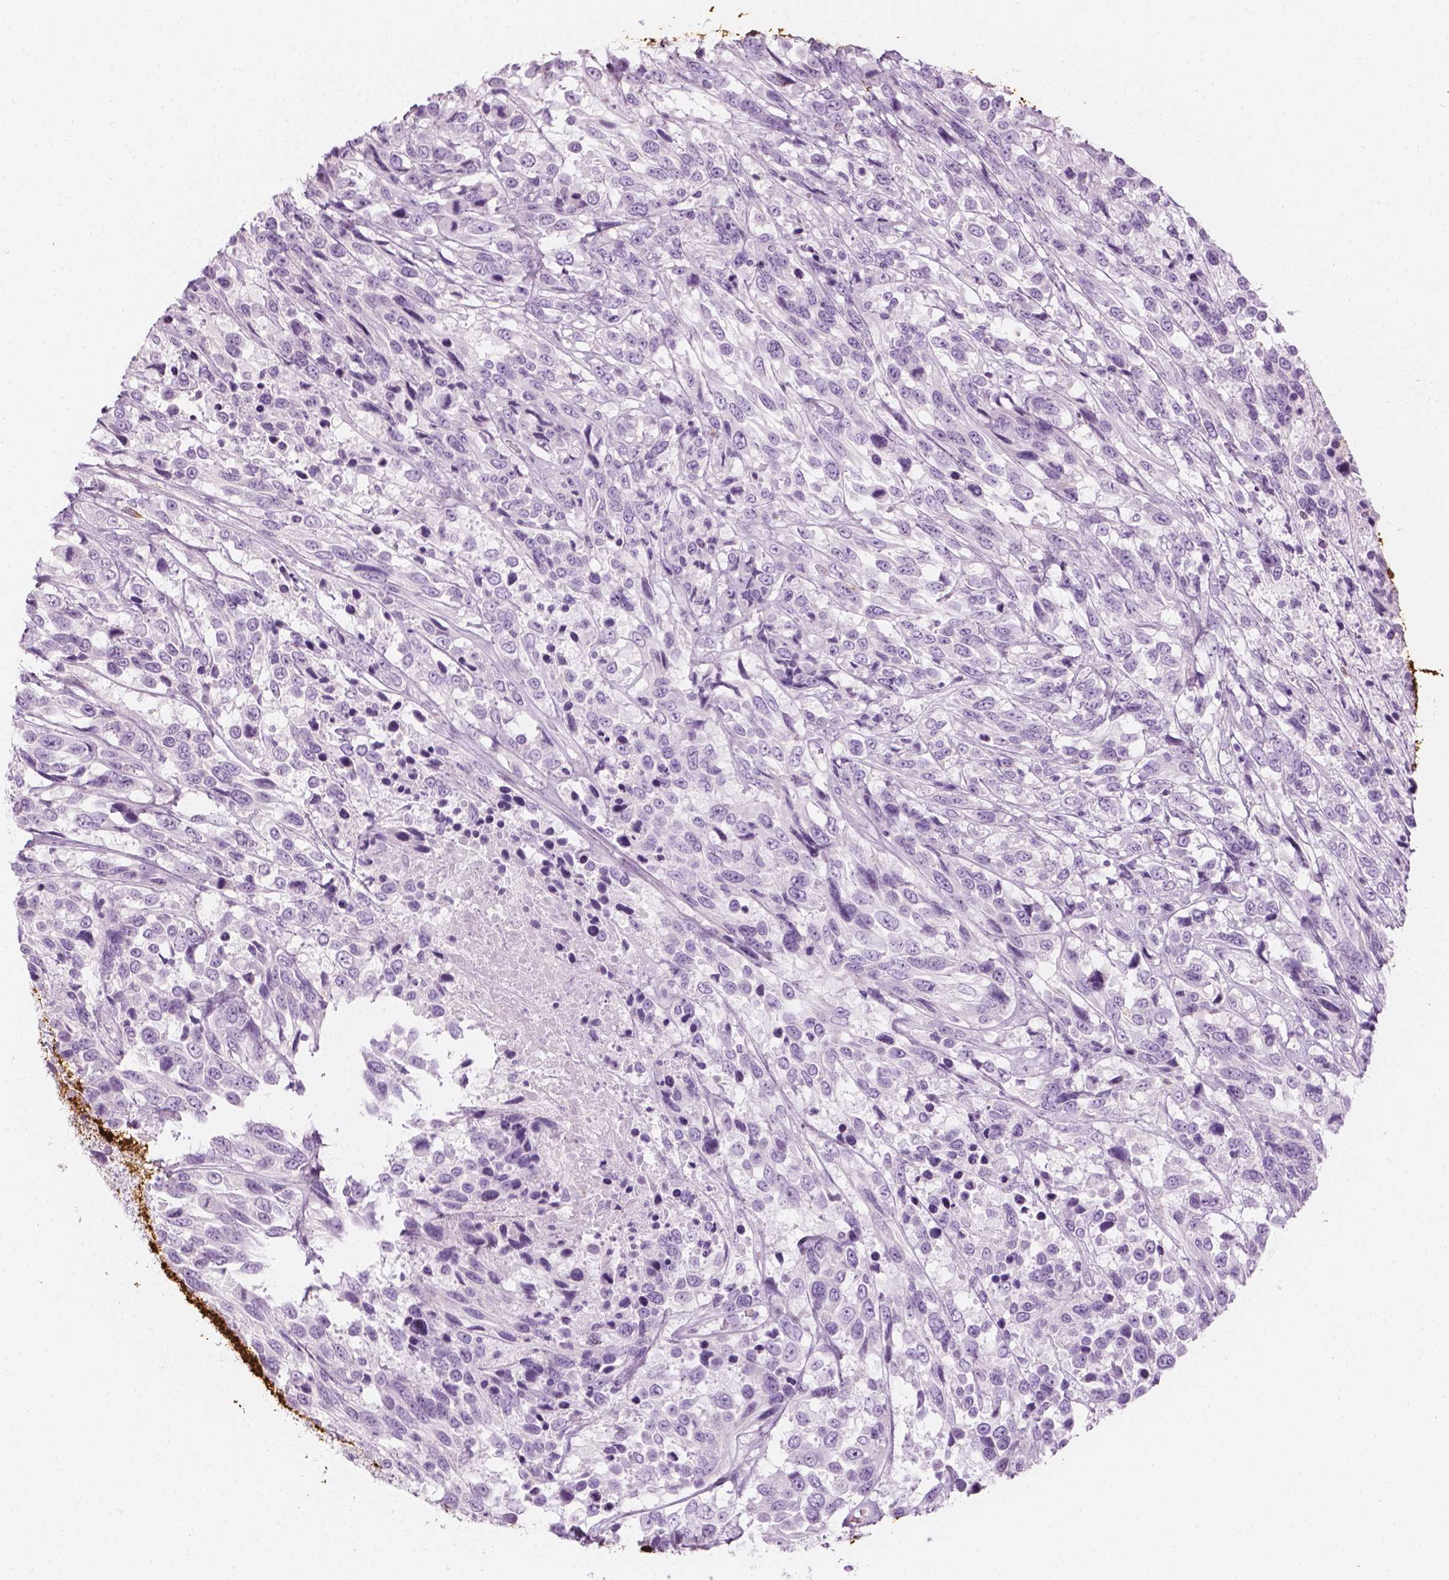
{"staining": {"intensity": "negative", "quantity": "none", "location": "none"}, "tissue": "urothelial cancer", "cell_type": "Tumor cells", "image_type": "cancer", "snomed": [{"axis": "morphology", "description": "Urothelial carcinoma, High grade"}, {"axis": "topography", "description": "Urinary bladder"}], "caption": "IHC of human urothelial cancer demonstrates no positivity in tumor cells.", "gene": "CES1", "patient": {"sex": "female", "age": 70}}